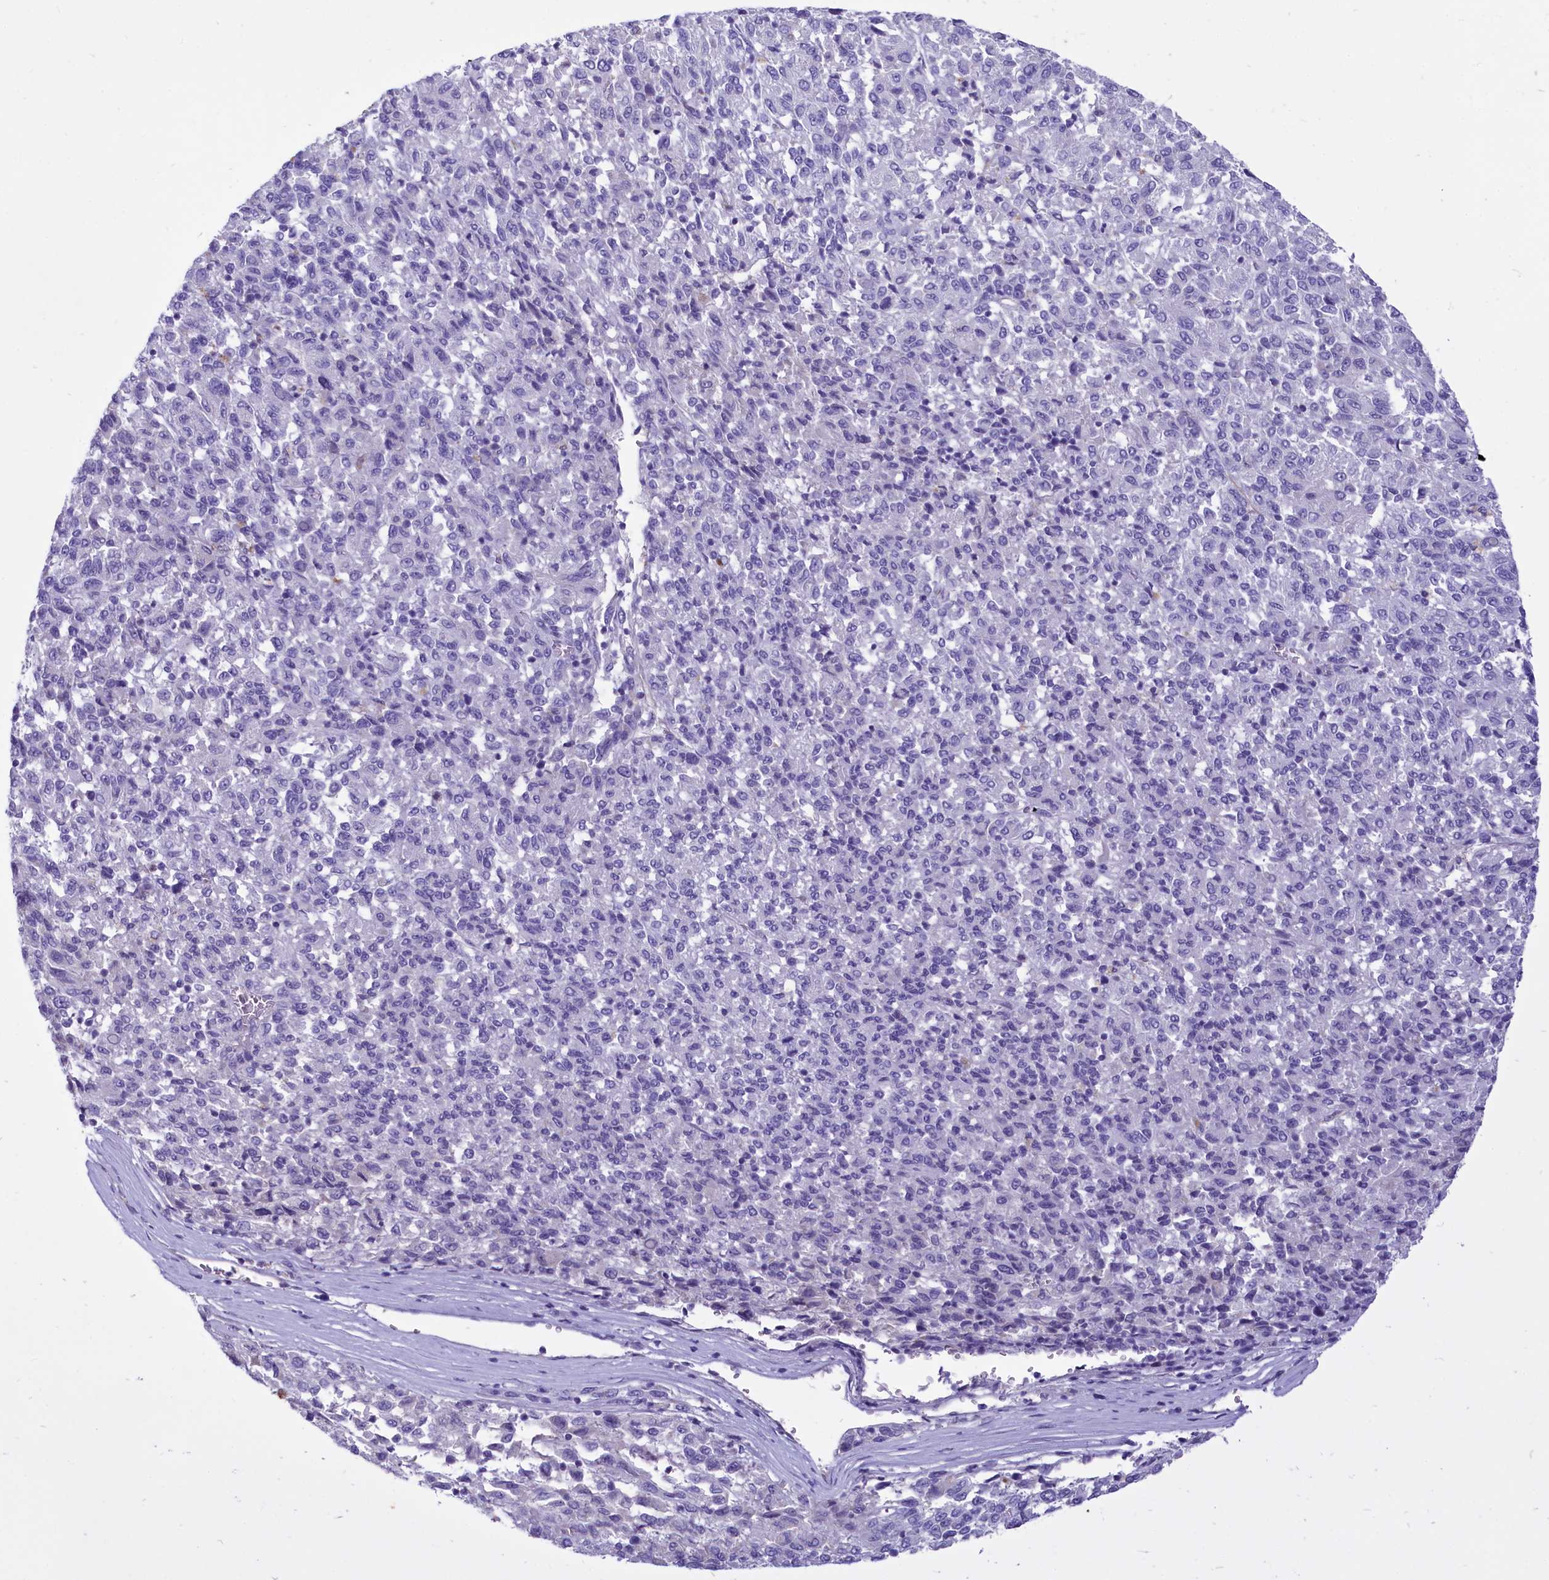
{"staining": {"intensity": "negative", "quantity": "none", "location": "none"}, "tissue": "melanoma", "cell_type": "Tumor cells", "image_type": "cancer", "snomed": [{"axis": "morphology", "description": "Malignant melanoma, Metastatic site"}, {"axis": "topography", "description": "Lung"}], "caption": "High magnification brightfield microscopy of malignant melanoma (metastatic site) stained with DAB (brown) and counterstained with hematoxylin (blue): tumor cells show no significant expression.", "gene": "PROCR", "patient": {"sex": "male", "age": 64}}